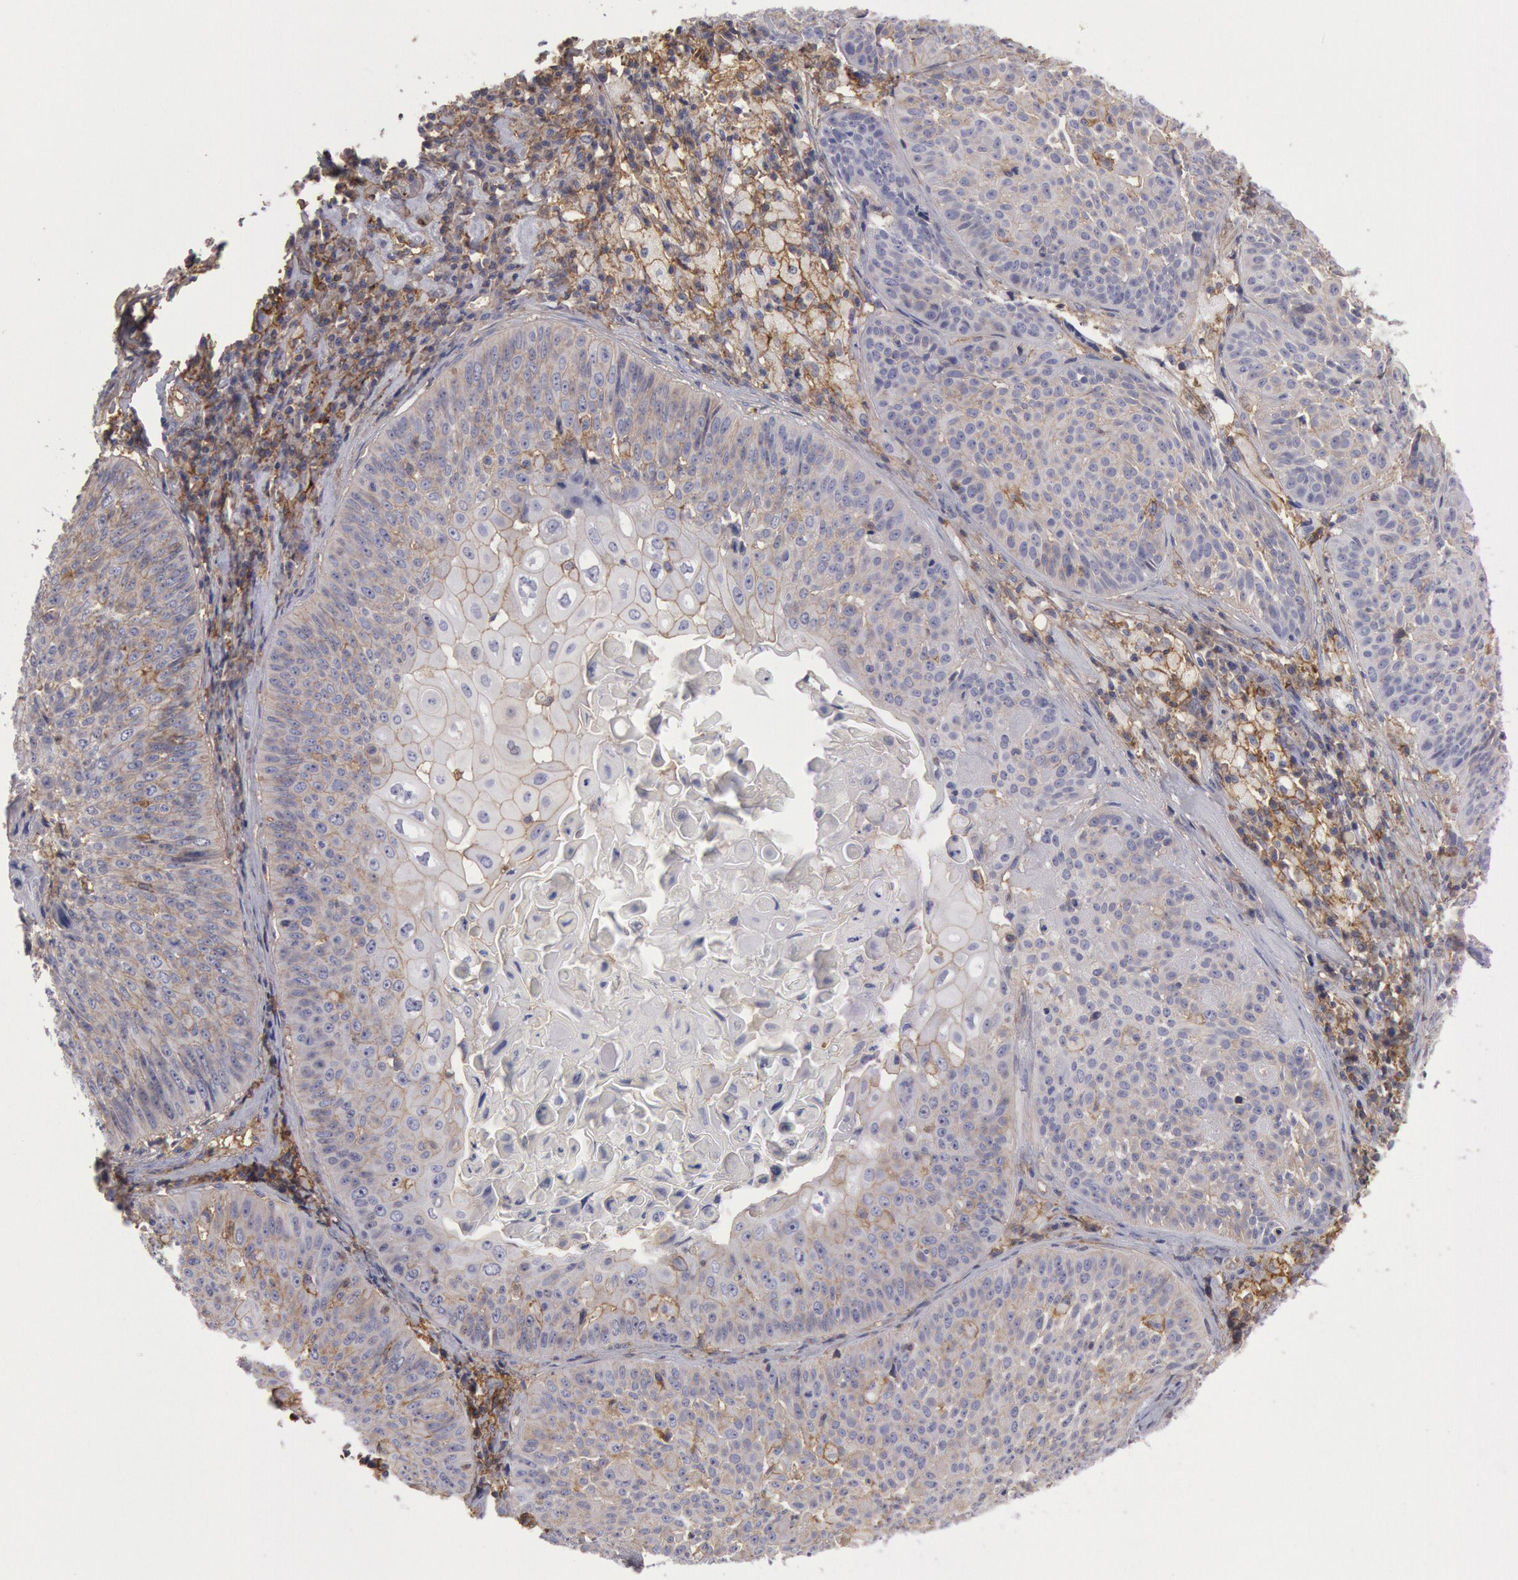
{"staining": {"intensity": "weak", "quantity": "<25%", "location": "cytoplasmic/membranous"}, "tissue": "lung cancer", "cell_type": "Tumor cells", "image_type": "cancer", "snomed": [{"axis": "morphology", "description": "Adenocarcinoma, NOS"}, {"axis": "topography", "description": "Lung"}], "caption": "DAB immunohistochemical staining of lung cancer displays no significant staining in tumor cells.", "gene": "SNAP23", "patient": {"sex": "male", "age": 60}}